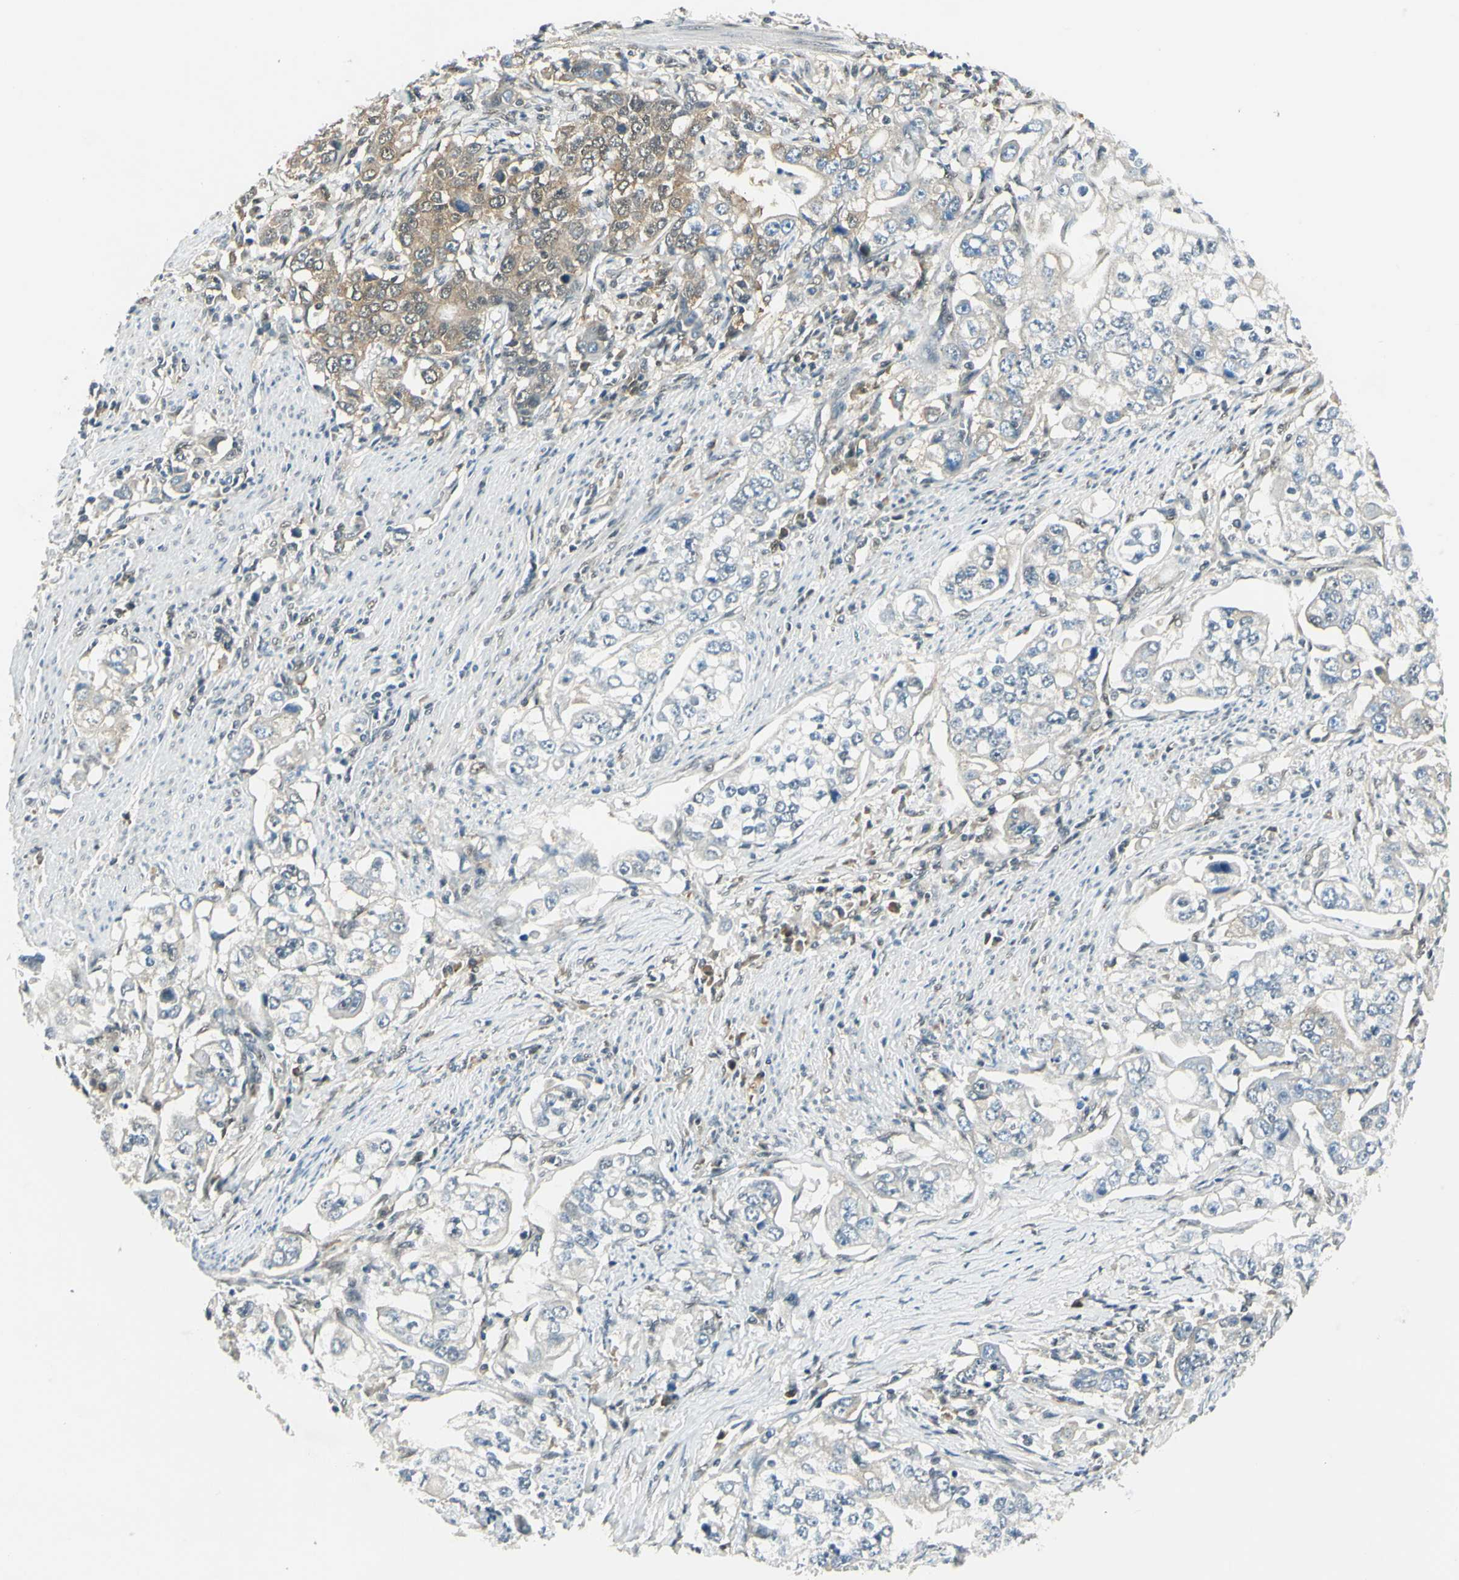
{"staining": {"intensity": "weak", "quantity": "25%-75%", "location": "cytoplasmic/membranous"}, "tissue": "stomach cancer", "cell_type": "Tumor cells", "image_type": "cancer", "snomed": [{"axis": "morphology", "description": "Adenocarcinoma, NOS"}, {"axis": "topography", "description": "Stomach, lower"}], "caption": "Human stomach adenocarcinoma stained with a protein marker demonstrates weak staining in tumor cells.", "gene": "PSMD5", "patient": {"sex": "female", "age": 72}}